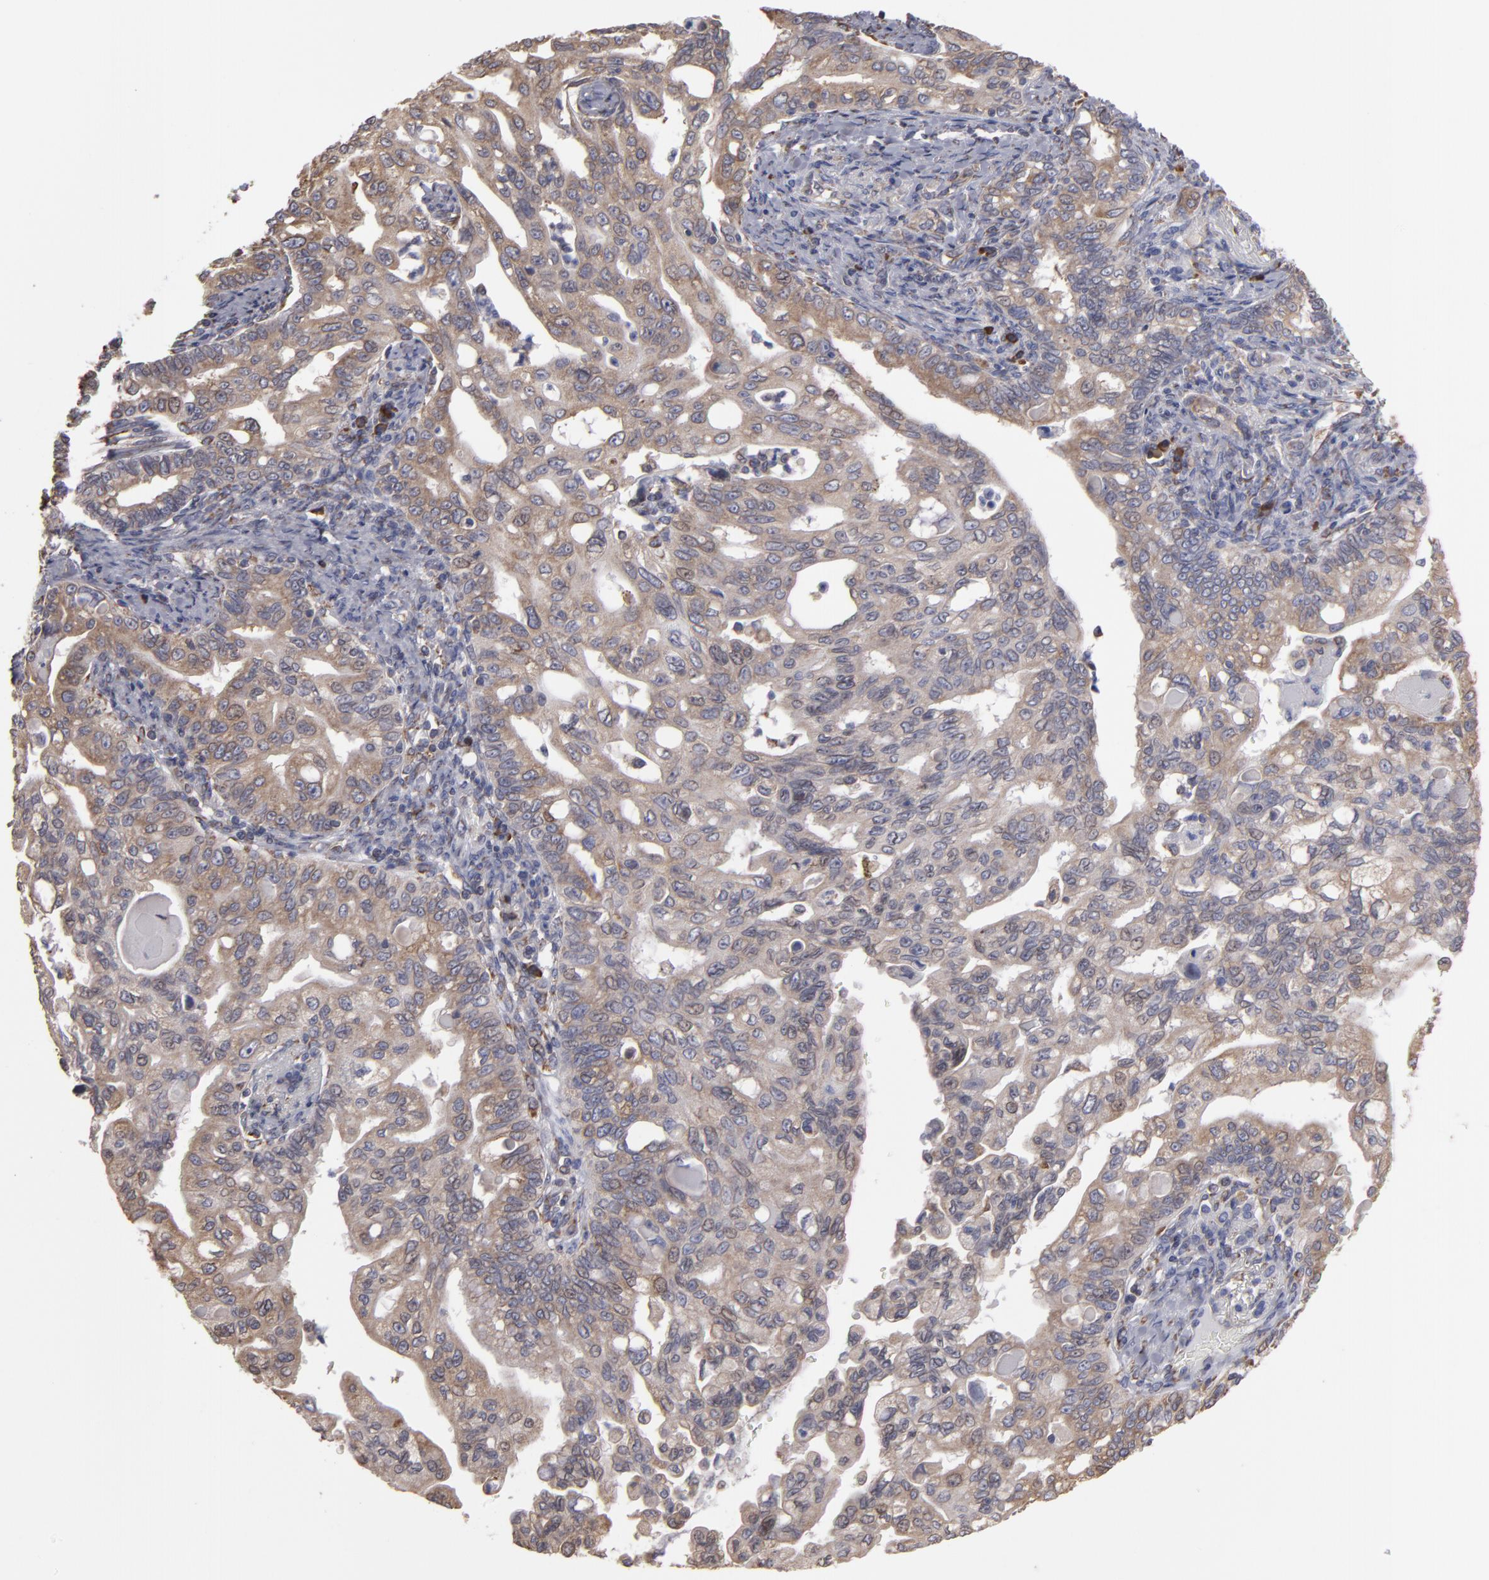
{"staining": {"intensity": "weak", "quantity": ">75%", "location": "cytoplasmic/membranous"}, "tissue": "pancreatic cancer", "cell_type": "Tumor cells", "image_type": "cancer", "snomed": [{"axis": "morphology", "description": "Normal tissue, NOS"}, {"axis": "topography", "description": "Pancreas"}], "caption": "About >75% of tumor cells in human pancreatic cancer exhibit weak cytoplasmic/membranous protein staining as visualized by brown immunohistochemical staining.", "gene": "SND1", "patient": {"sex": "male", "age": 42}}